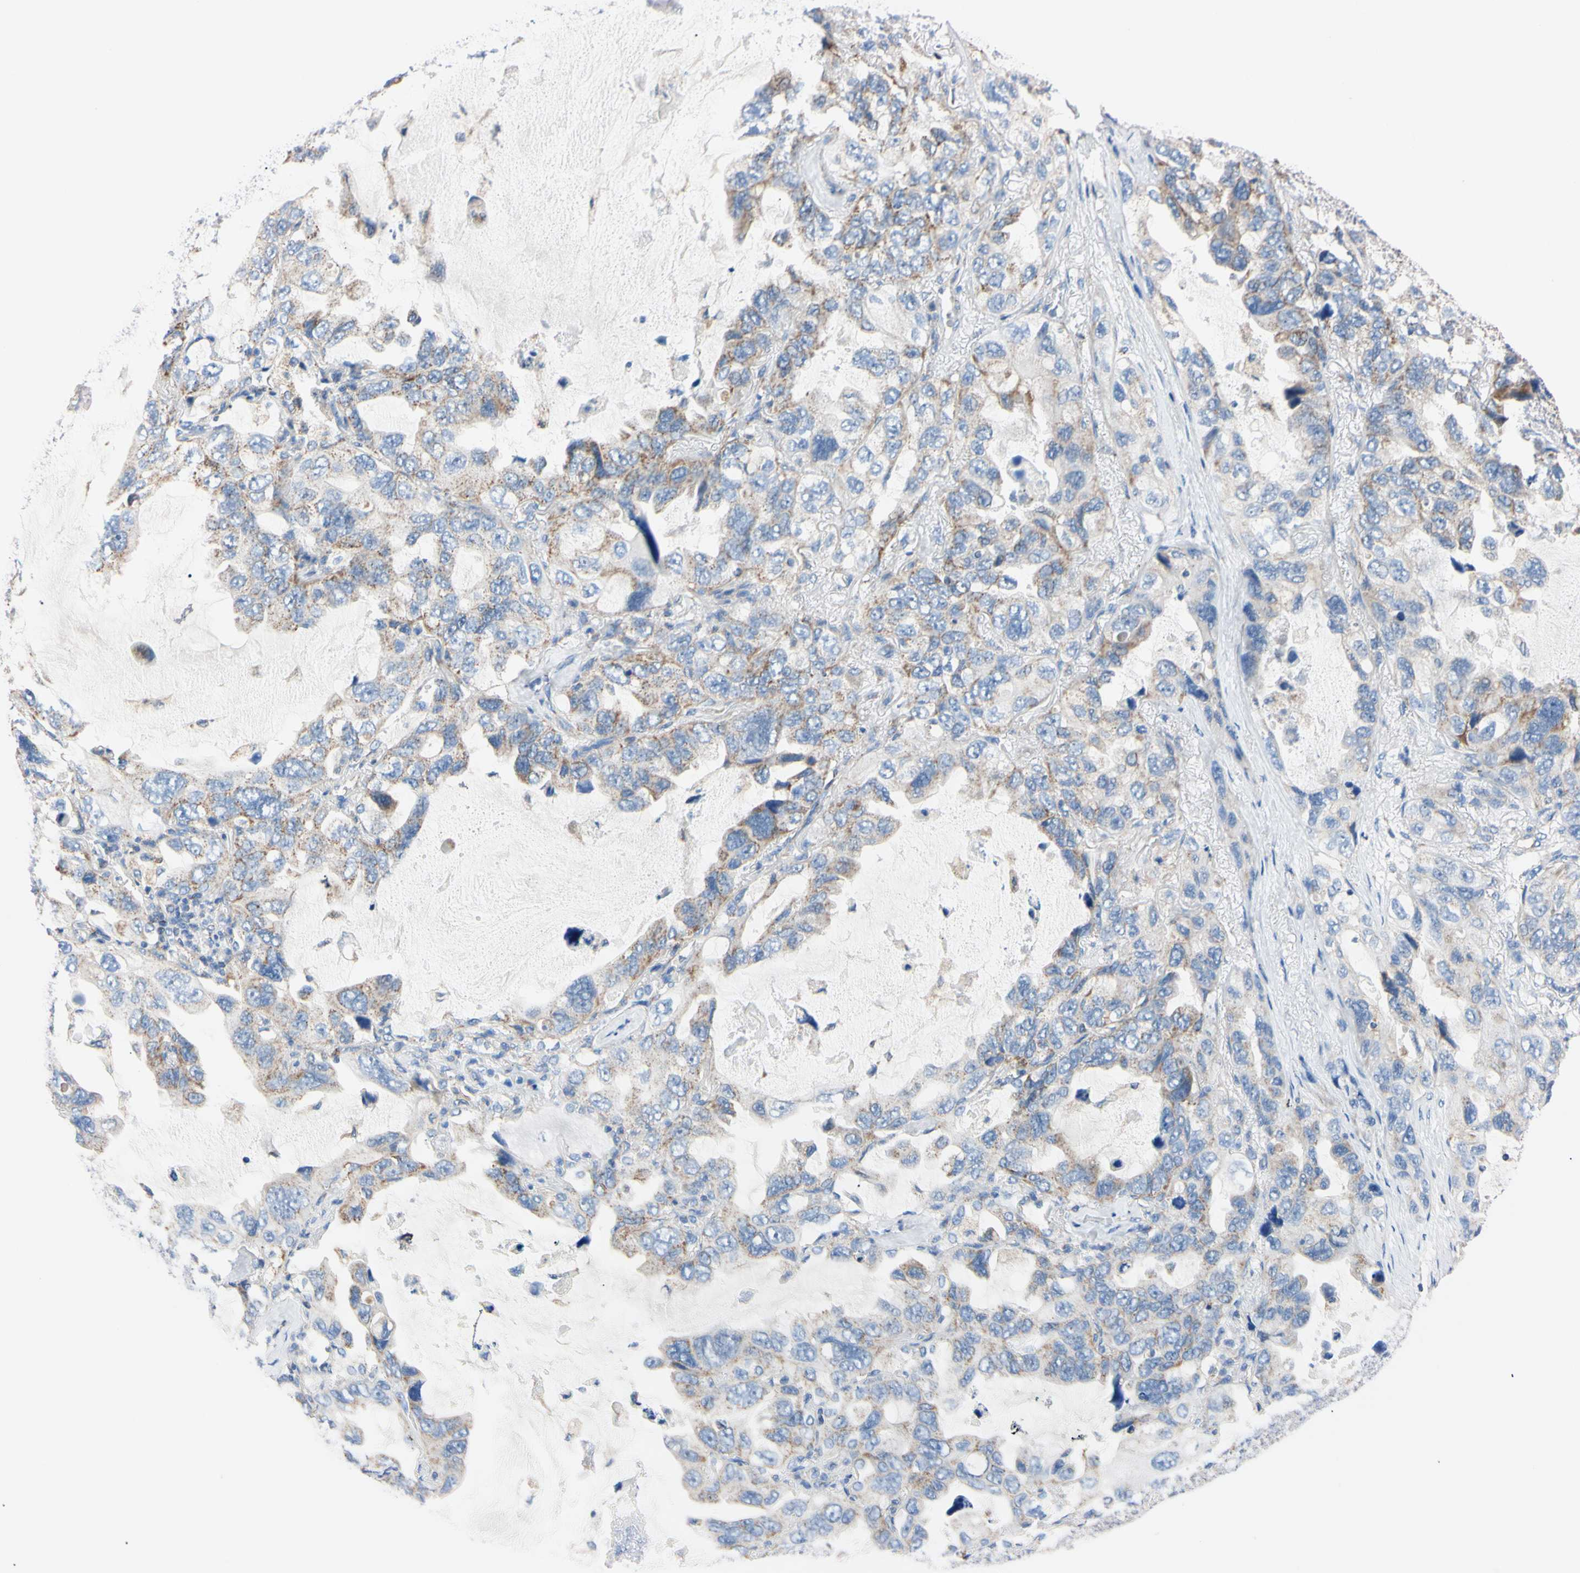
{"staining": {"intensity": "moderate", "quantity": "25%-75%", "location": "cytoplasmic/membranous"}, "tissue": "lung cancer", "cell_type": "Tumor cells", "image_type": "cancer", "snomed": [{"axis": "morphology", "description": "Squamous cell carcinoma, NOS"}, {"axis": "topography", "description": "Lung"}], "caption": "Protein analysis of lung cancer (squamous cell carcinoma) tissue shows moderate cytoplasmic/membranous staining in approximately 25%-75% of tumor cells.", "gene": "CLPP", "patient": {"sex": "female", "age": 73}}